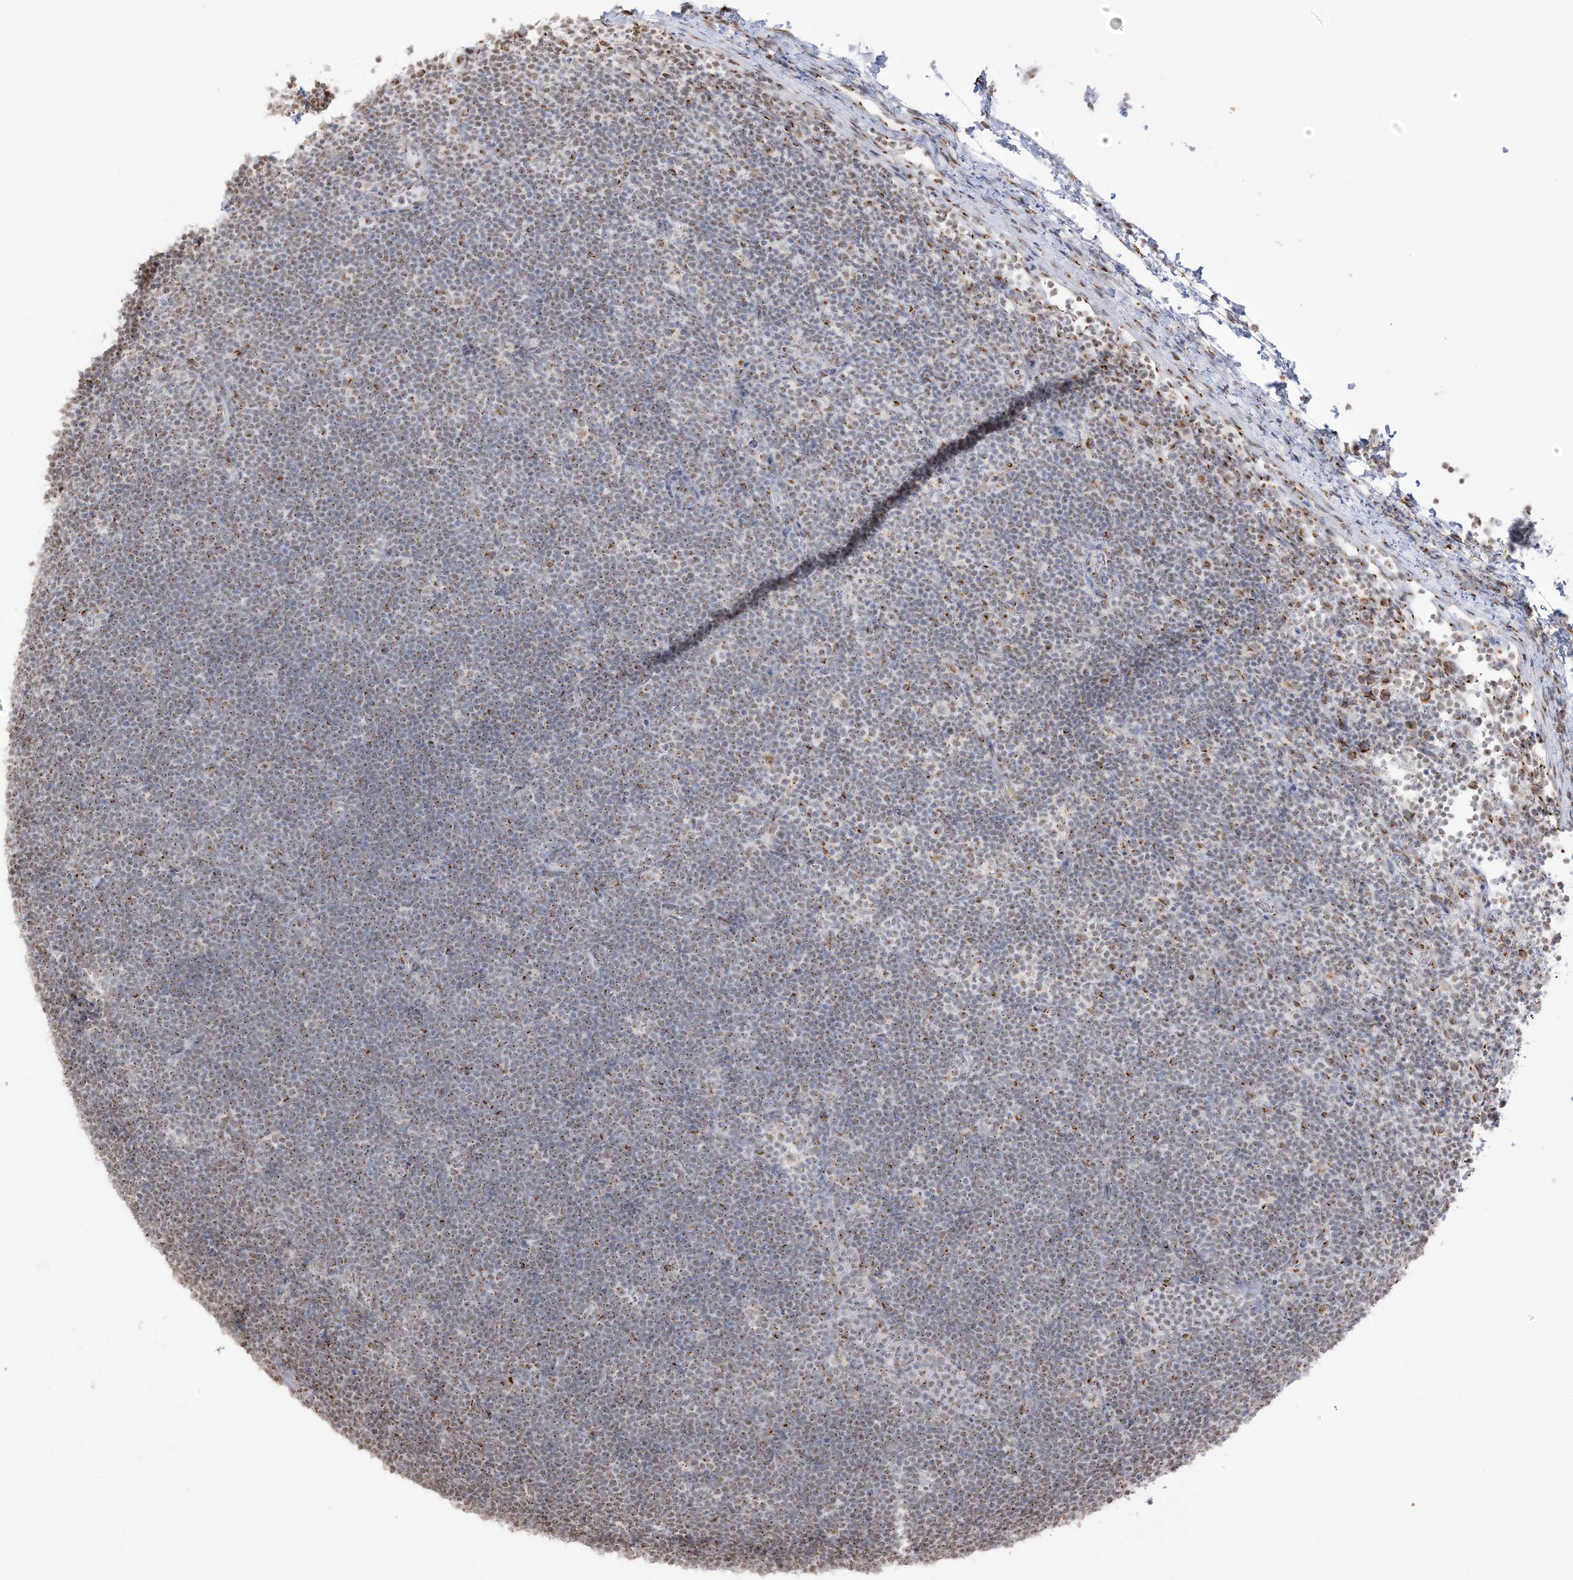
{"staining": {"intensity": "moderate", "quantity": "25%-75%", "location": "cytoplasmic/membranous"}, "tissue": "lymphoma", "cell_type": "Tumor cells", "image_type": "cancer", "snomed": [{"axis": "morphology", "description": "Malignant lymphoma, non-Hodgkin's type, High grade"}, {"axis": "topography", "description": "Lymph node"}], "caption": "Immunohistochemistry (IHC) image of human high-grade malignant lymphoma, non-Hodgkin's type stained for a protein (brown), which shows medium levels of moderate cytoplasmic/membranous expression in approximately 25%-75% of tumor cells.", "gene": "GPR107", "patient": {"sex": "male", "age": 13}}